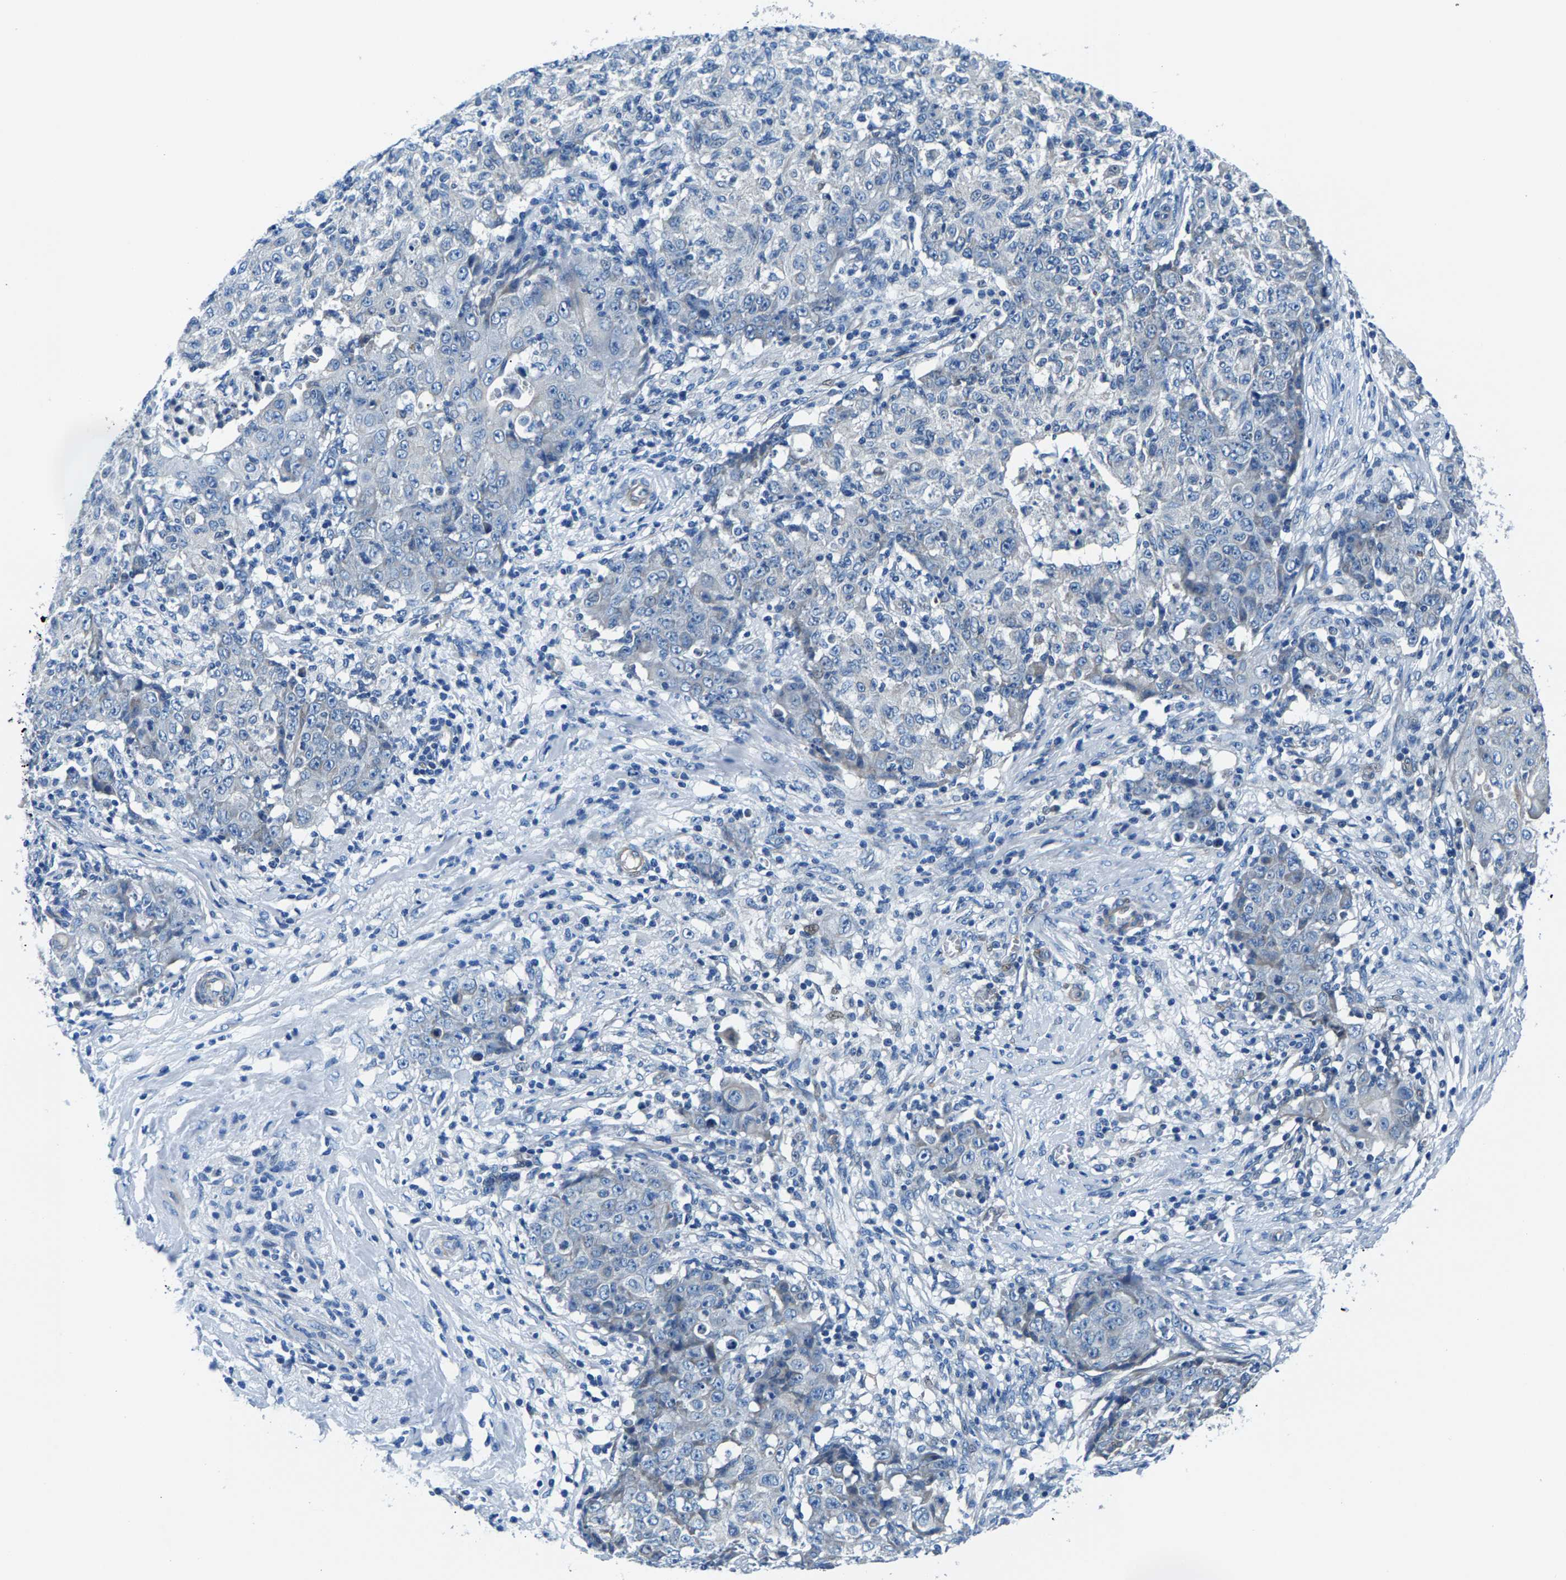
{"staining": {"intensity": "negative", "quantity": "none", "location": "none"}, "tissue": "ovarian cancer", "cell_type": "Tumor cells", "image_type": "cancer", "snomed": [{"axis": "morphology", "description": "Carcinoma, endometroid"}, {"axis": "topography", "description": "Ovary"}], "caption": "Ovarian cancer was stained to show a protein in brown. There is no significant positivity in tumor cells.", "gene": "CDRT4", "patient": {"sex": "female", "age": 42}}